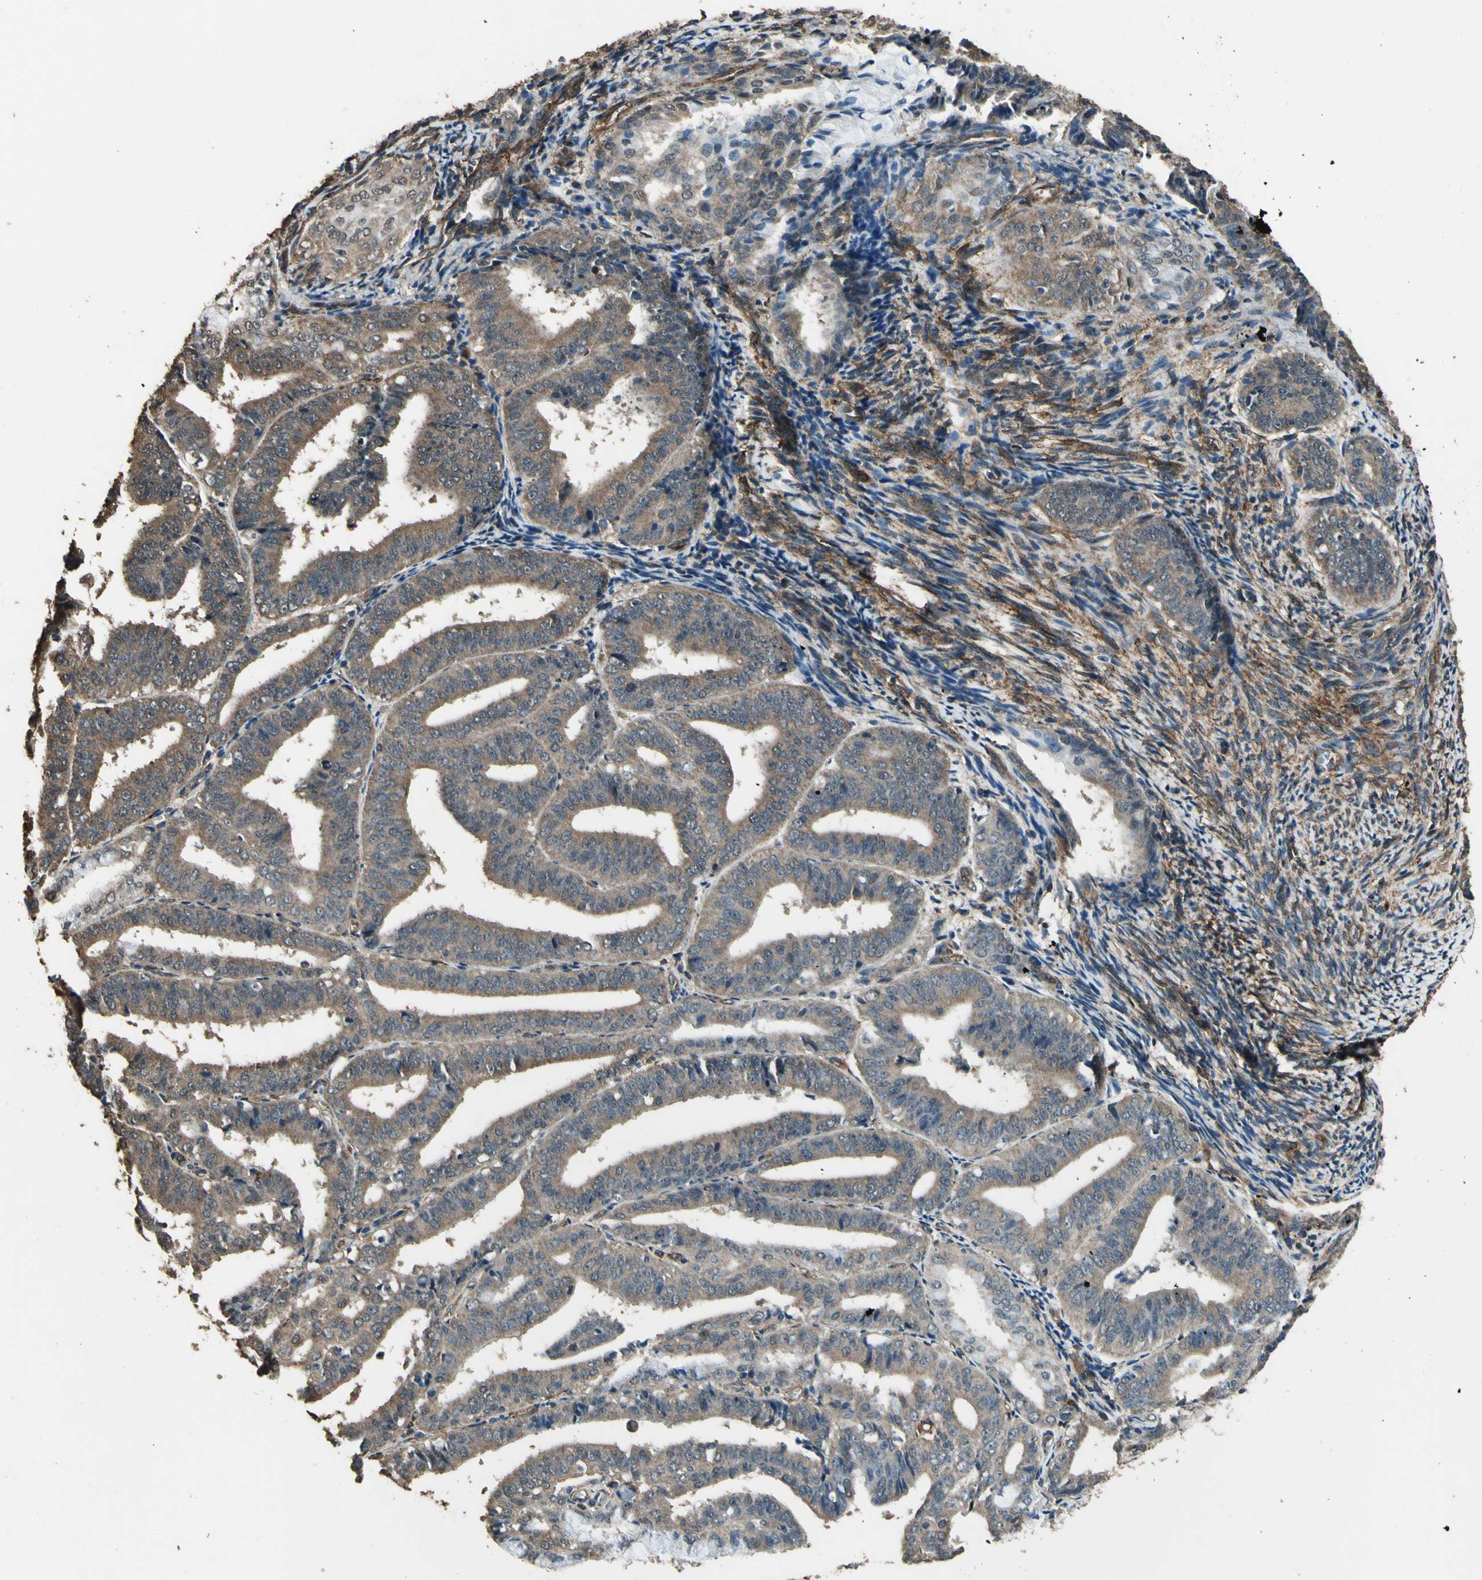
{"staining": {"intensity": "moderate", "quantity": ">75%", "location": "cytoplasmic/membranous"}, "tissue": "endometrial cancer", "cell_type": "Tumor cells", "image_type": "cancer", "snomed": [{"axis": "morphology", "description": "Adenocarcinoma, NOS"}, {"axis": "topography", "description": "Endometrium"}], "caption": "Immunohistochemical staining of adenocarcinoma (endometrial) exhibits medium levels of moderate cytoplasmic/membranous expression in about >75% of tumor cells.", "gene": "TSPO", "patient": {"sex": "female", "age": 63}}